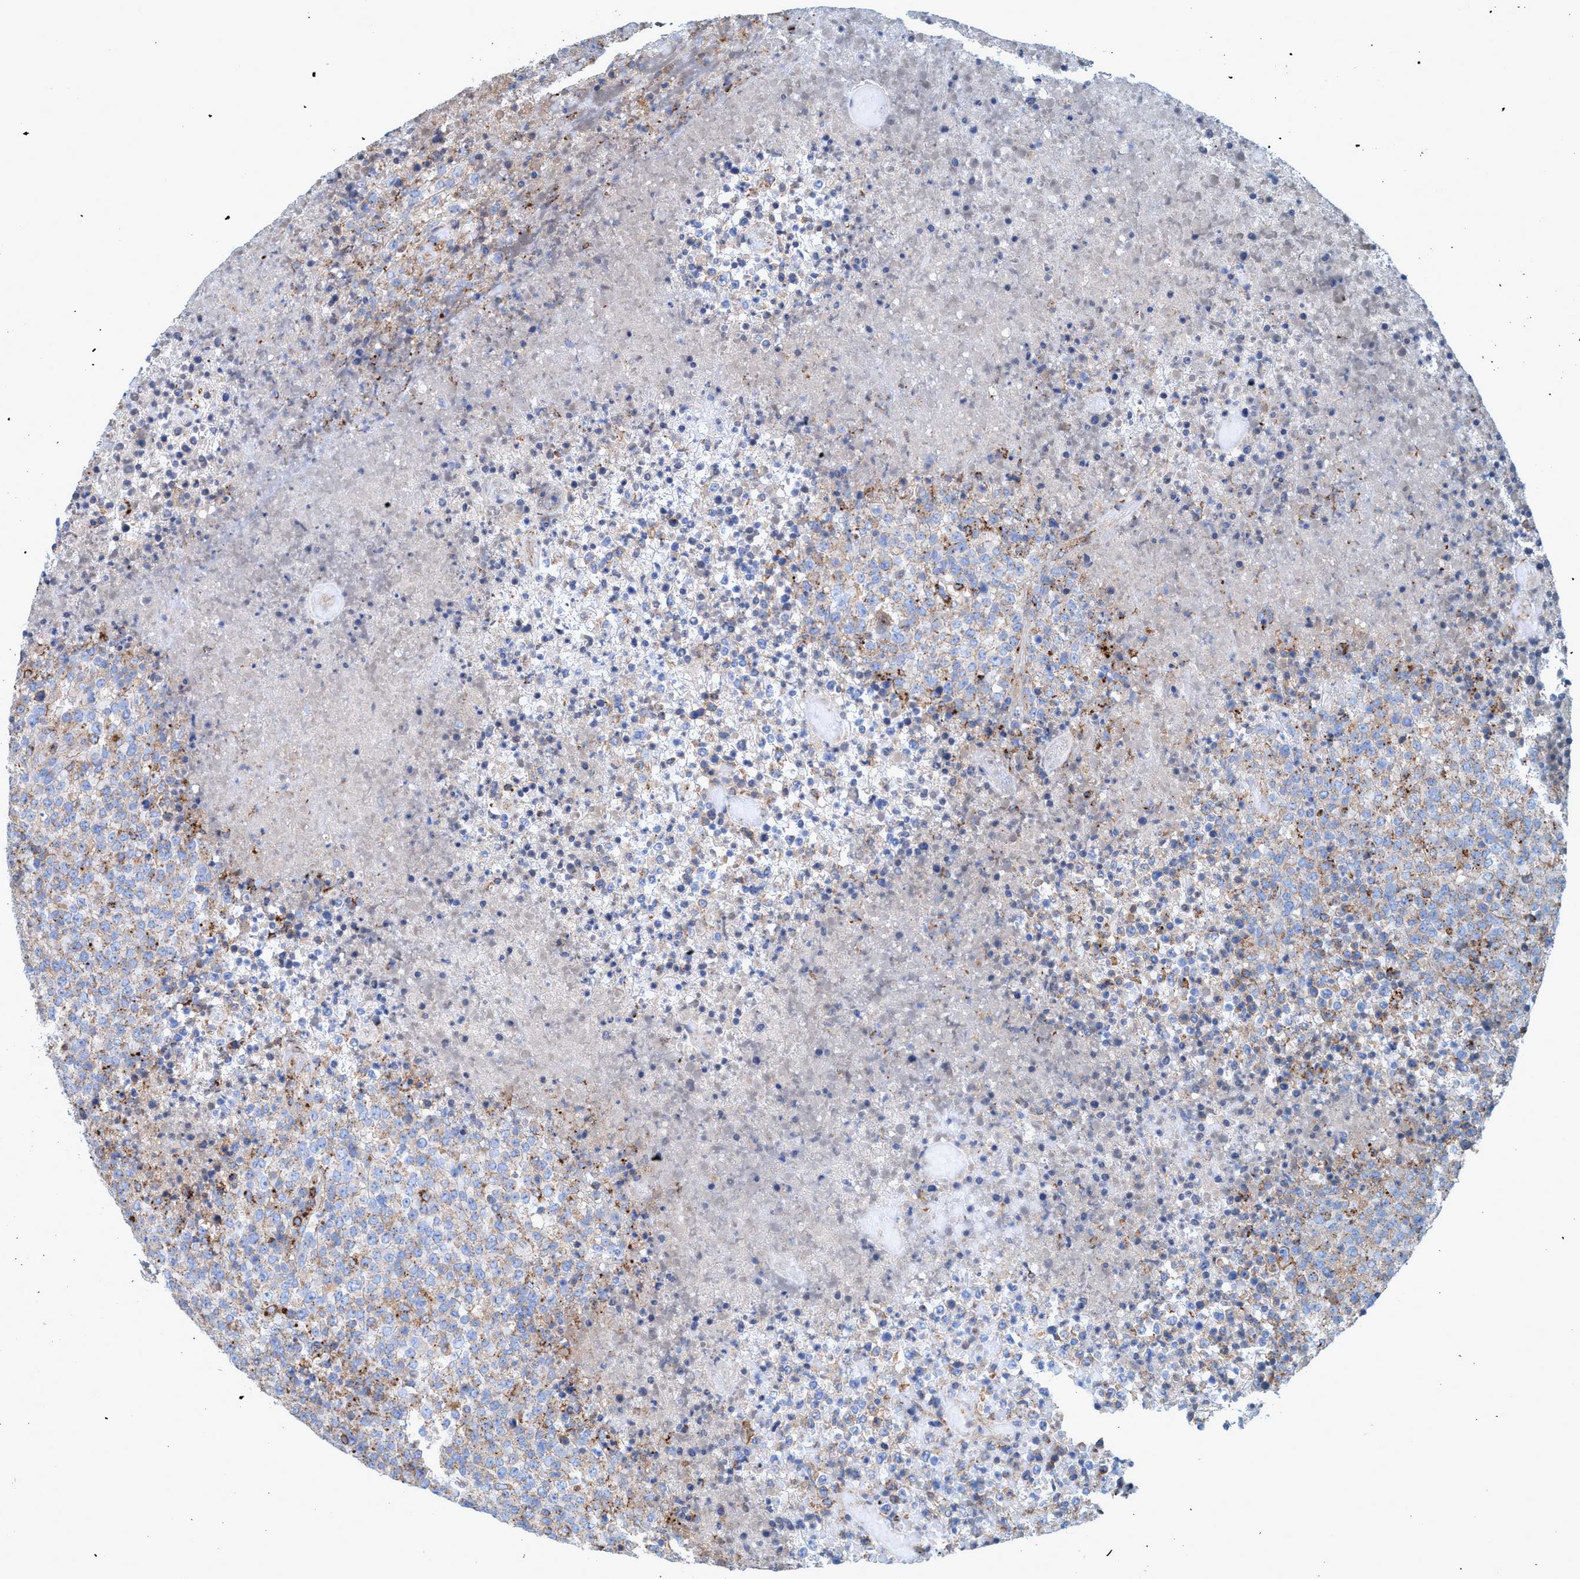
{"staining": {"intensity": "weak", "quantity": ">75%", "location": "cytoplasmic/membranous"}, "tissue": "lymphoma", "cell_type": "Tumor cells", "image_type": "cancer", "snomed": [{"axis": "morphology", "description": "Malignant lymphoma, non-Hodgkin's type, High grade"}, {"axis": "topography", "description": "Lymph node"}], "caption": "A histopathology image of high-grade malignant lymphoma, non-Hodgkin's type stained for a protein shows weak cytoplasmic/membranous brown staining in tumor cells. Nuclei are stained in blue.", "gene": "TRIM65", "patient": {"sex": "male", "age": 13}}